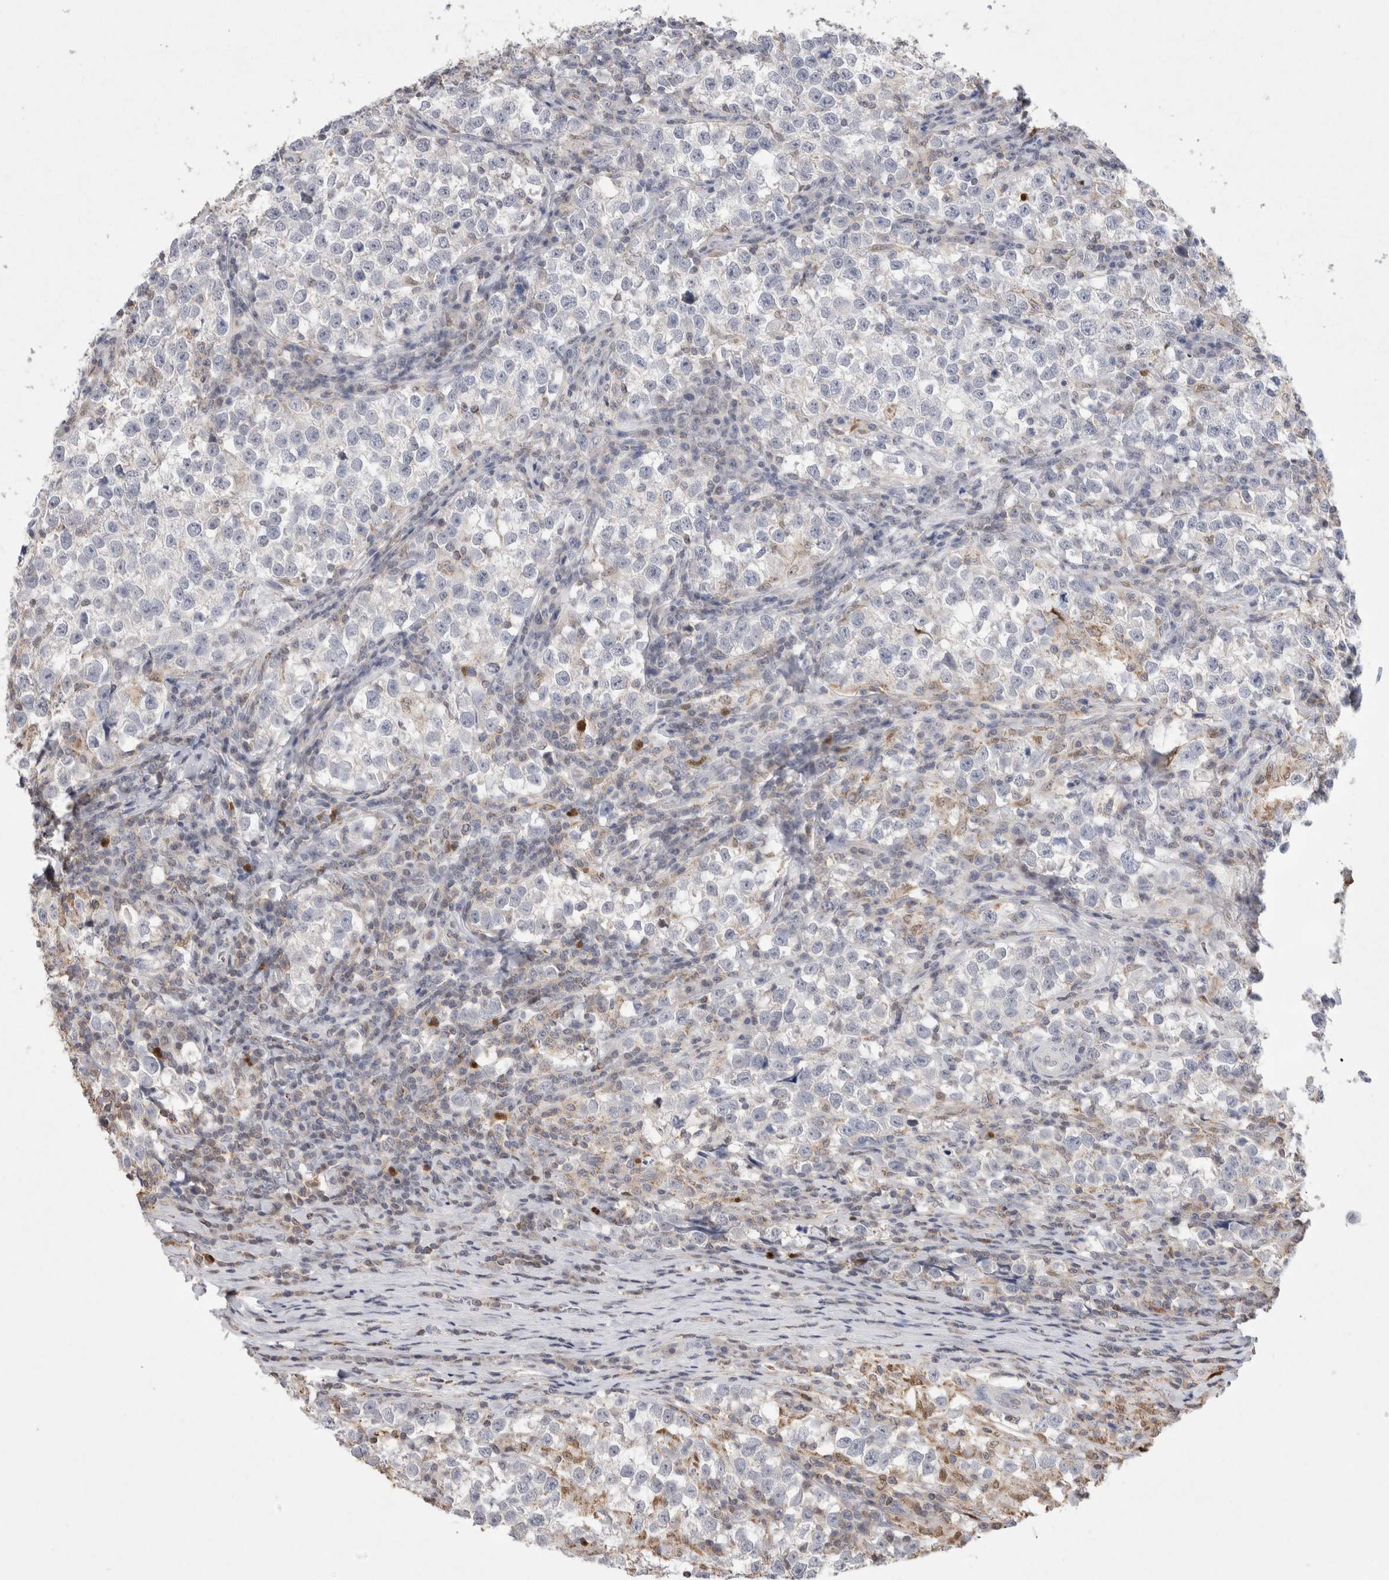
{"staining": {"intensity": "negative", "quantity": "none", "location": "none"}, "tissue": "testis cancer", "cell_type": "Tumor cells", "image_type": "cancer", "snomed": [{"axis": "morphology", "description": "Normal tissue, NOS"}, {"axis": "morphology", "description": "Seminoma, NOS"}, {"axis": "topography", "description": "Testis"}], "caption": "Tumor cells are negative for protein expression in human testis seminoma. (Immunohistochemistry (ihc), brightfield microscopy, high magnification).", "gene": "AGMAT", "patient": {"sex": "male", "age": 43}}